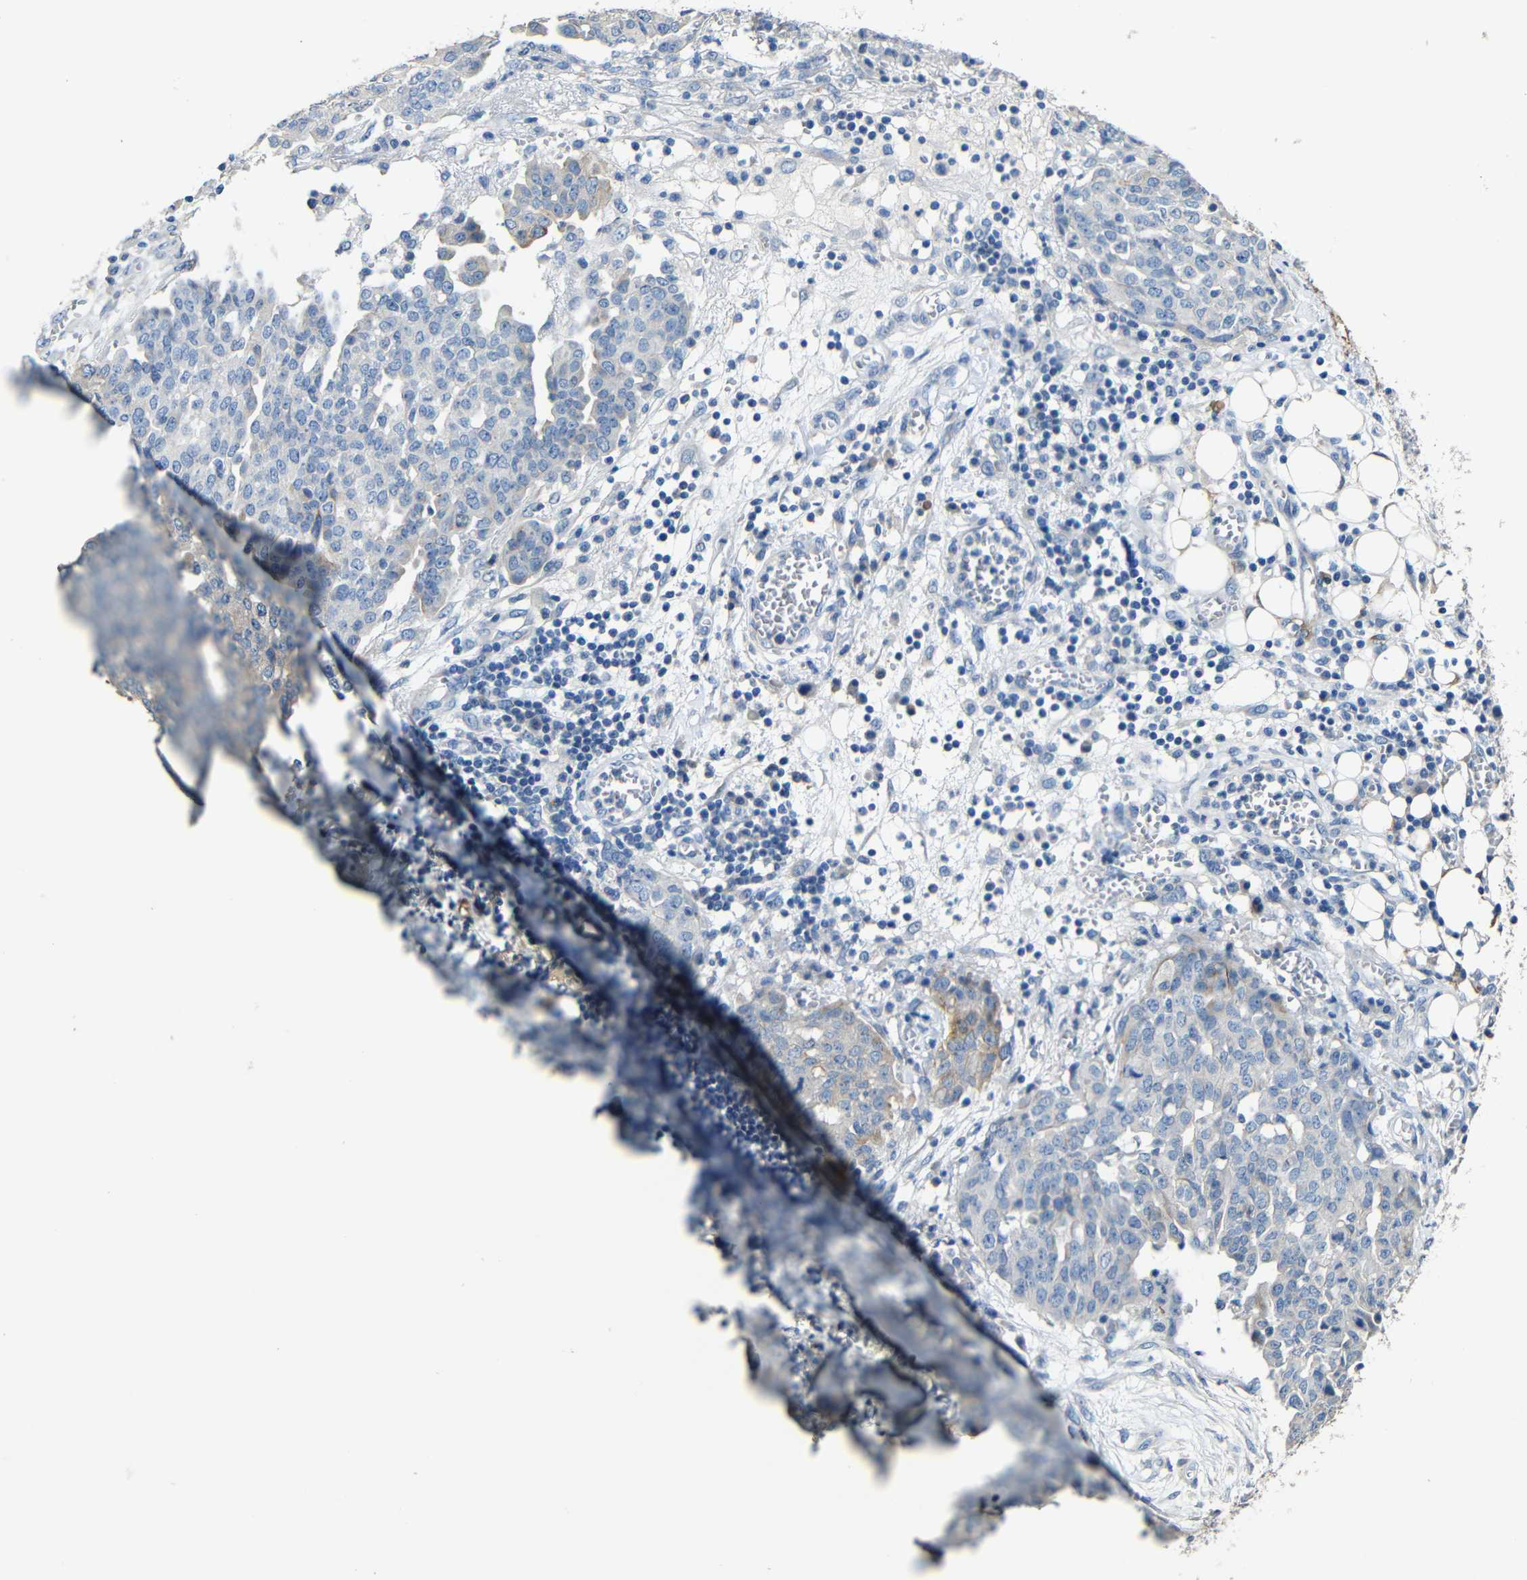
{"staining": {"intensity": "weak", "quantity": "<25%", "location": "cytoplasmic/membranous"}, "tissue": "ovarian cancer", "cell_type": "Tumor cells", "image_type": "cancer", "snomed": [{"axis": "morphology", "description": "Cystadenocarcinoma, serous, NOS"}, {"axis": "topography", "description": "Soft tissue"}, {"axis": "topography", "description": "Ovary"}], "caption": "High magnification brightfield microscopy of ovarian cancer stained with DAB (brown) and counterstained with hematoxylin (blue): tumor cells show no significant staining.", "gene": "ACKR2", "patient": {"sex": "female", "age": 57}}